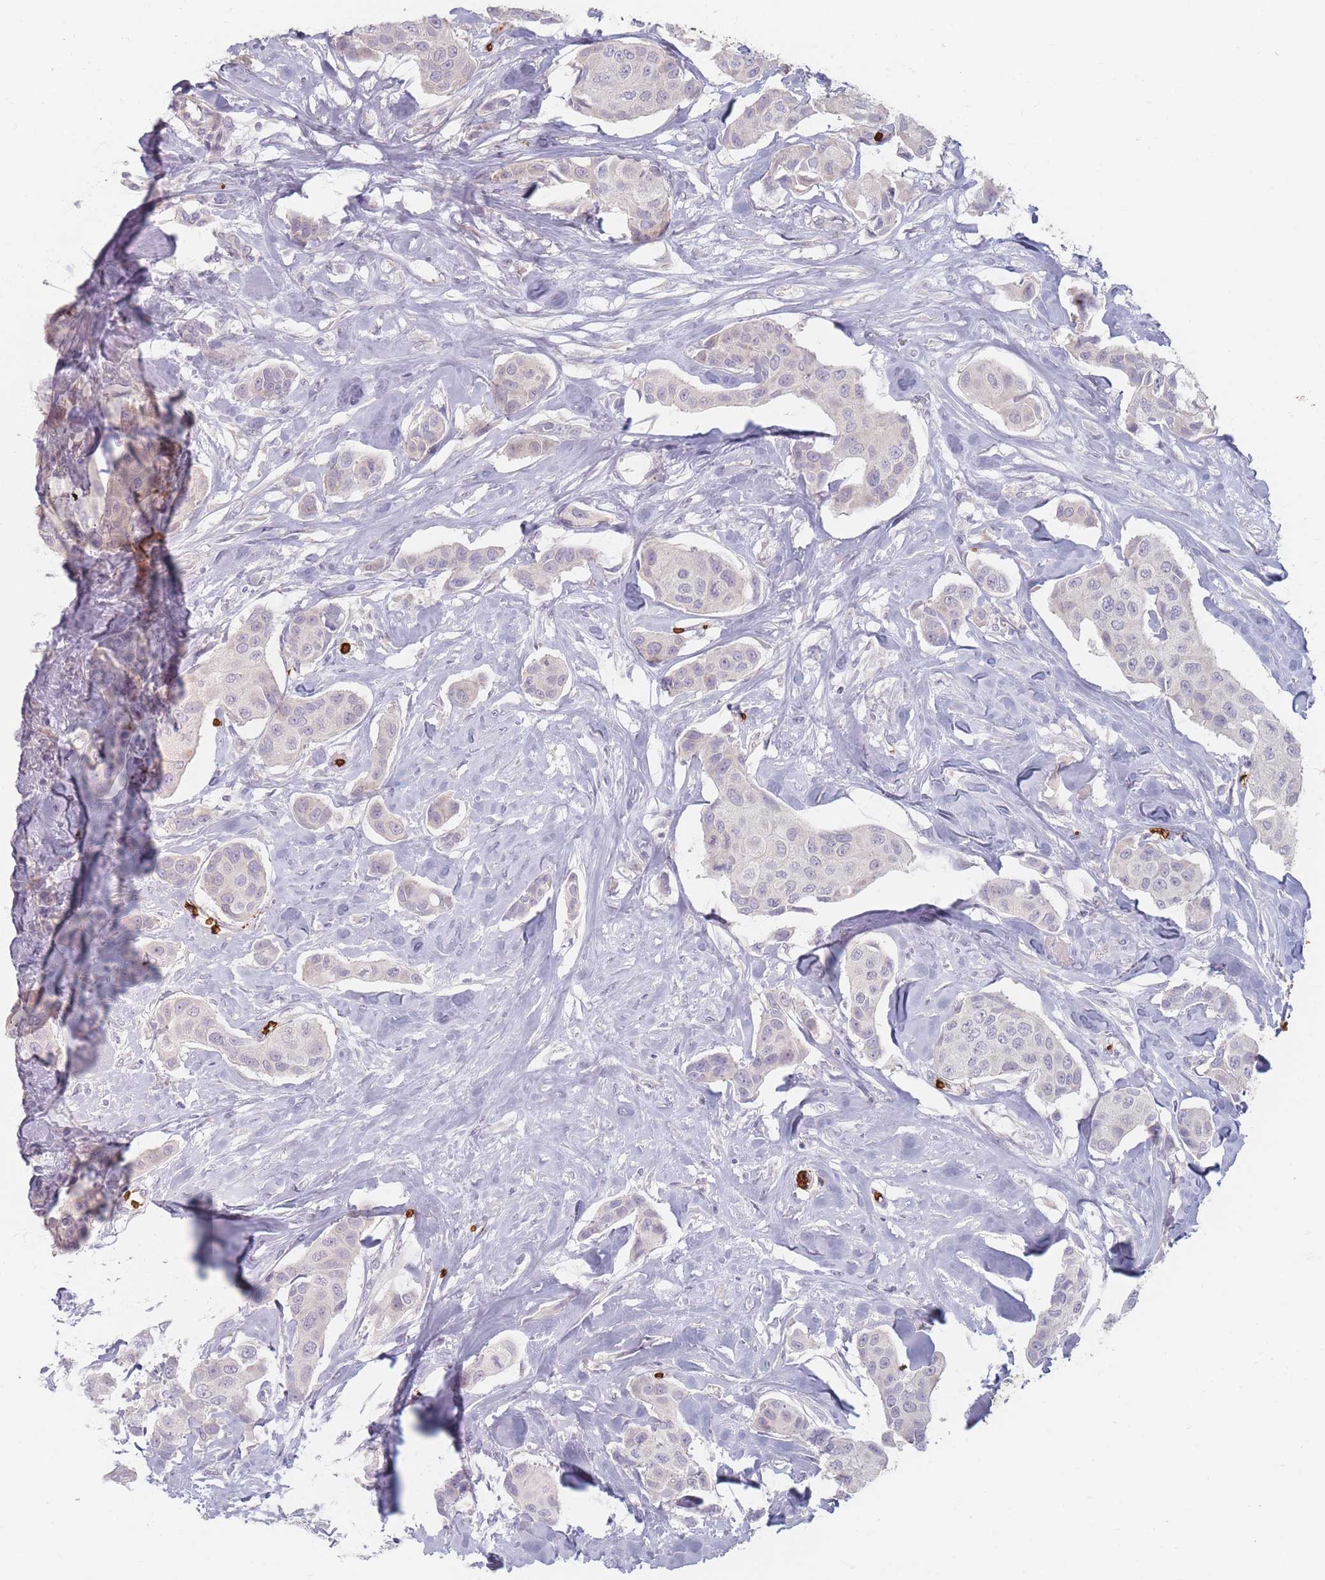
{"staining": {"intensity": "moderate", "quantity": "<25%", "location": "cytoplasmic/membranous"}, "tissue": "breast cancer", "cell_type": "Tumor cells", "image_type": "cancer", "snomed": [{"axis": "morphology", "description": "Duct carcinoma"}, {"axis": "topography", "description": "Breast"}, {"axis": "topography", "description": "Lymph node"}], "caption": "Breast cancer stained with a brown dye exhibits moderate cytoplasmic/membranous positive staining in about <25% of tumor cells.", "gene": "SLC2A6", "patient": {"sex": "female", "age": 80}}